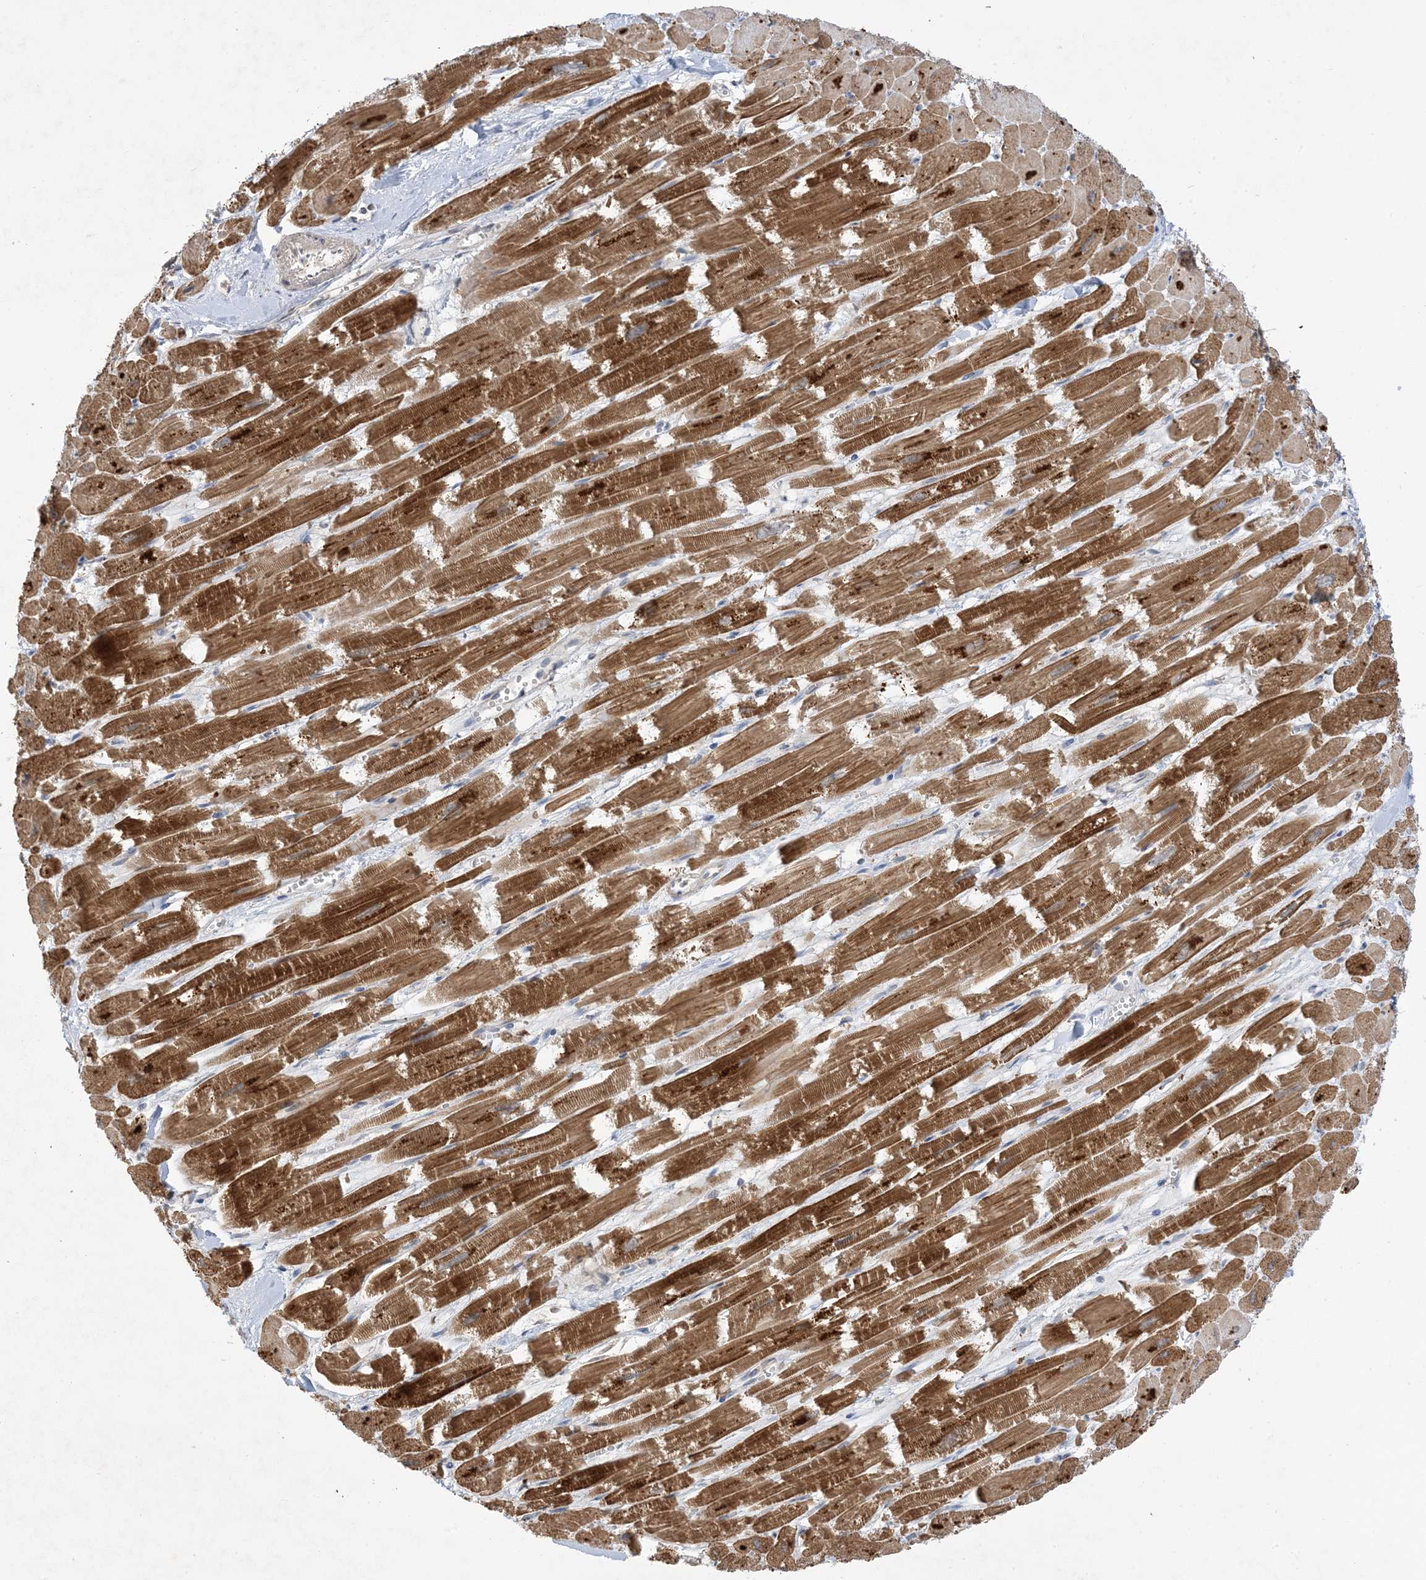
{"staining": {"intensity": "strong", "quantity": "25%-75%", "location": "cytoplasmic/membranous"}, "tissue": "heart muscle", "cell_type": "Cardiomyocytes", "image_type": "normal", "snomed": [{"axis": "morphology", "description": "Normal tissue, NOS"}, {"axis": "topography", "description": "Heart"}], "caption": "Heart muscle stained with a brown dye demonstrates strong cytoplasmic/membranous positive positivity in approximately 25%-75% of cardiomyocytes.", "gene": "WDR26", "patient": {"sex": "male", "age": 54}}